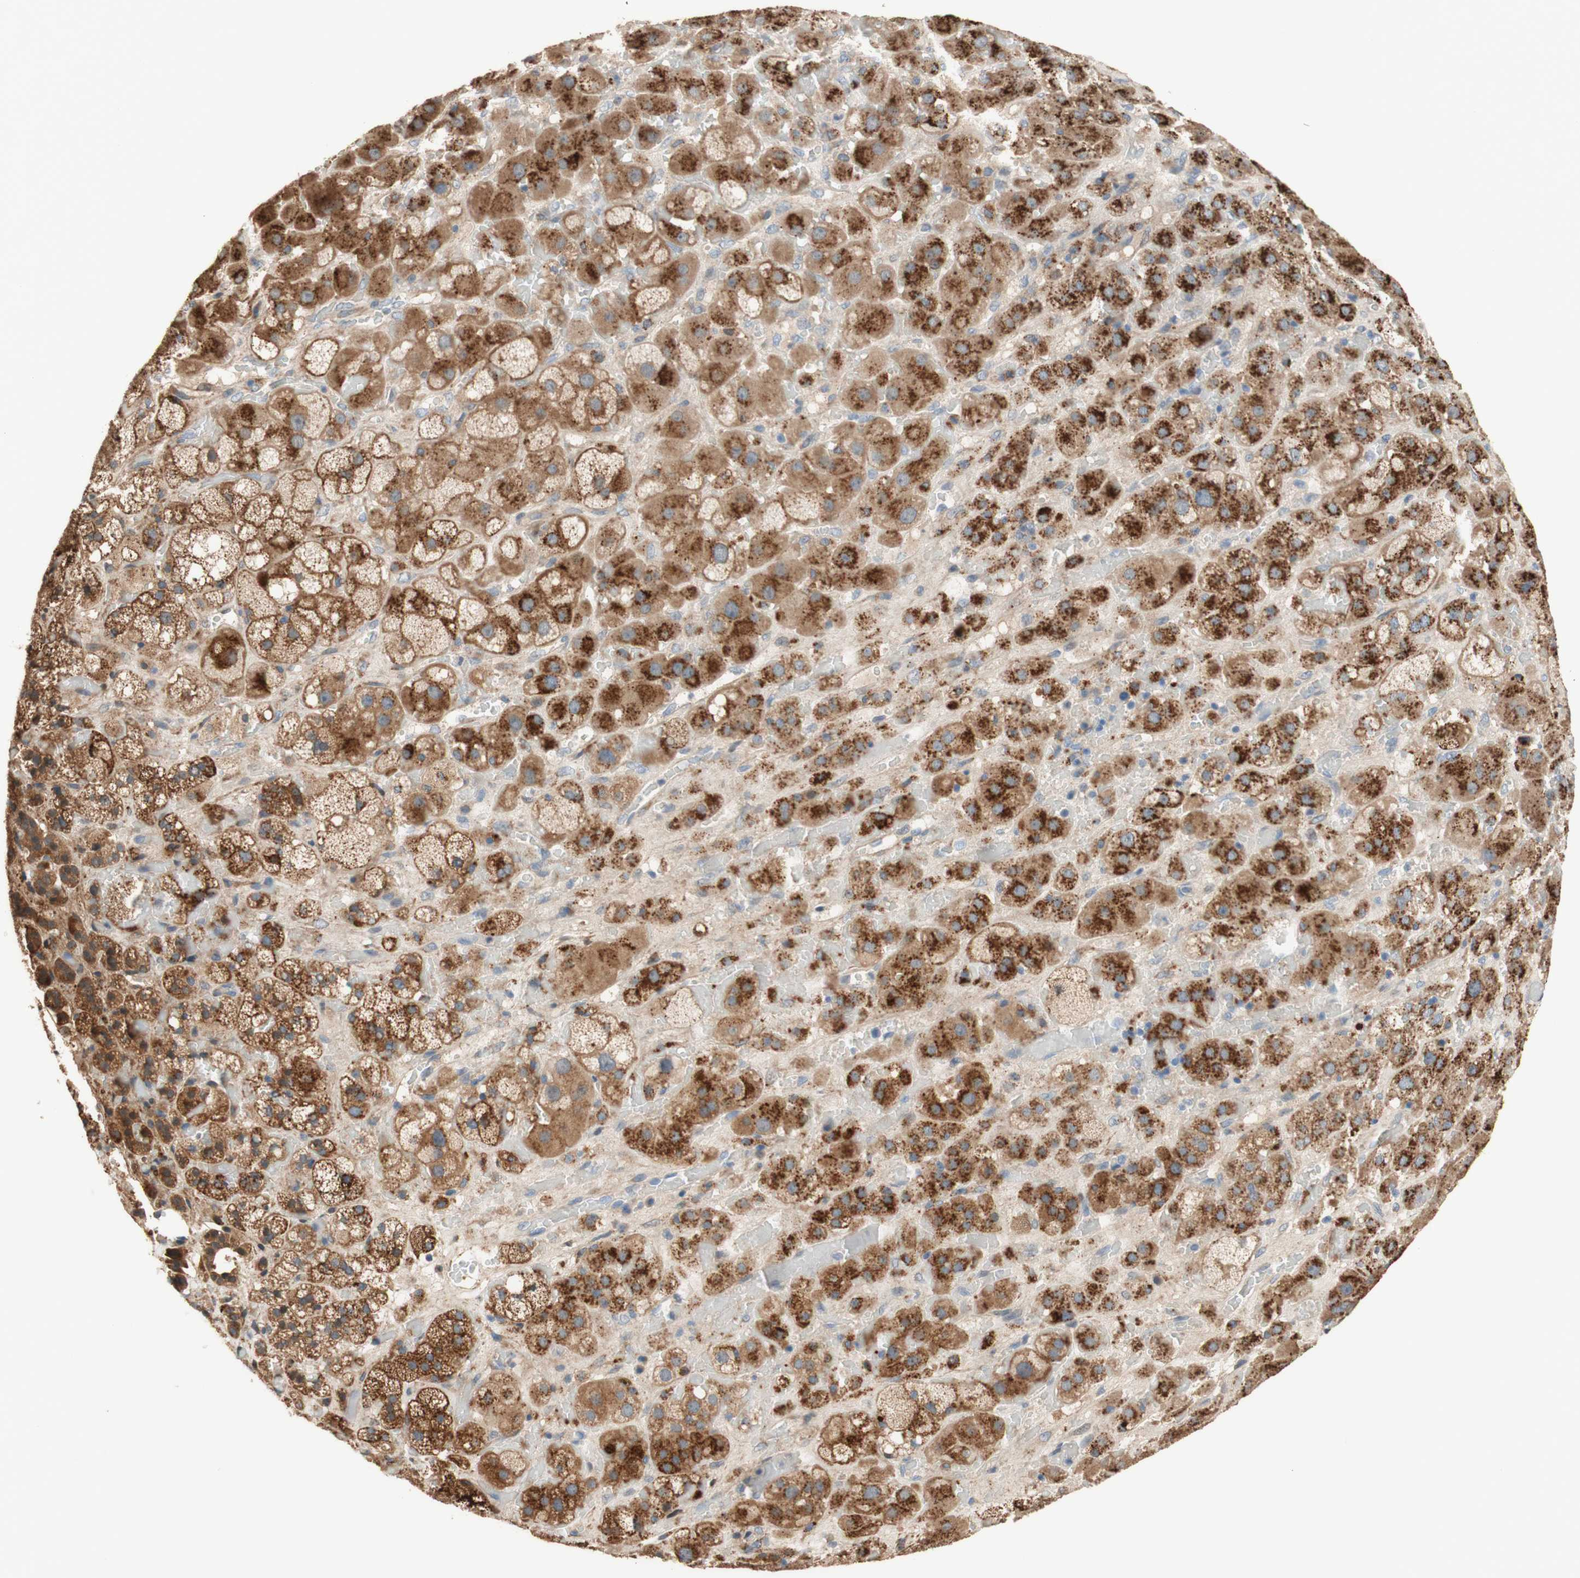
{"staining": {"intensity": "moderate", "quantity": ">75%", "location": "cytoplasmic/membranous"}, "tissue": "adrenal gland", "cell_type": "Glandular cells", "image_type": "normal", "snomed": [{"axis": "morphology", "description": "Normal tissue, NOS"}, {"axis": "topography", "description": "Adrenal gland"}], "caption": "Immunohistochemistry staining of benign adrenal gland, which reveals medium levels of moderate cytoplasmic/membranous staining in approximately >75% of glandular cells indicating moderate cytoplasmic/membranous protein expression. The staining was performed using DAB (3,3'-diaminobenzidine) (brown) for protein detection and nuclei were counterstained in hematoxylin (blue).", "gene": "PTPN21", "patient": {"sex": "female", "age": 47}}